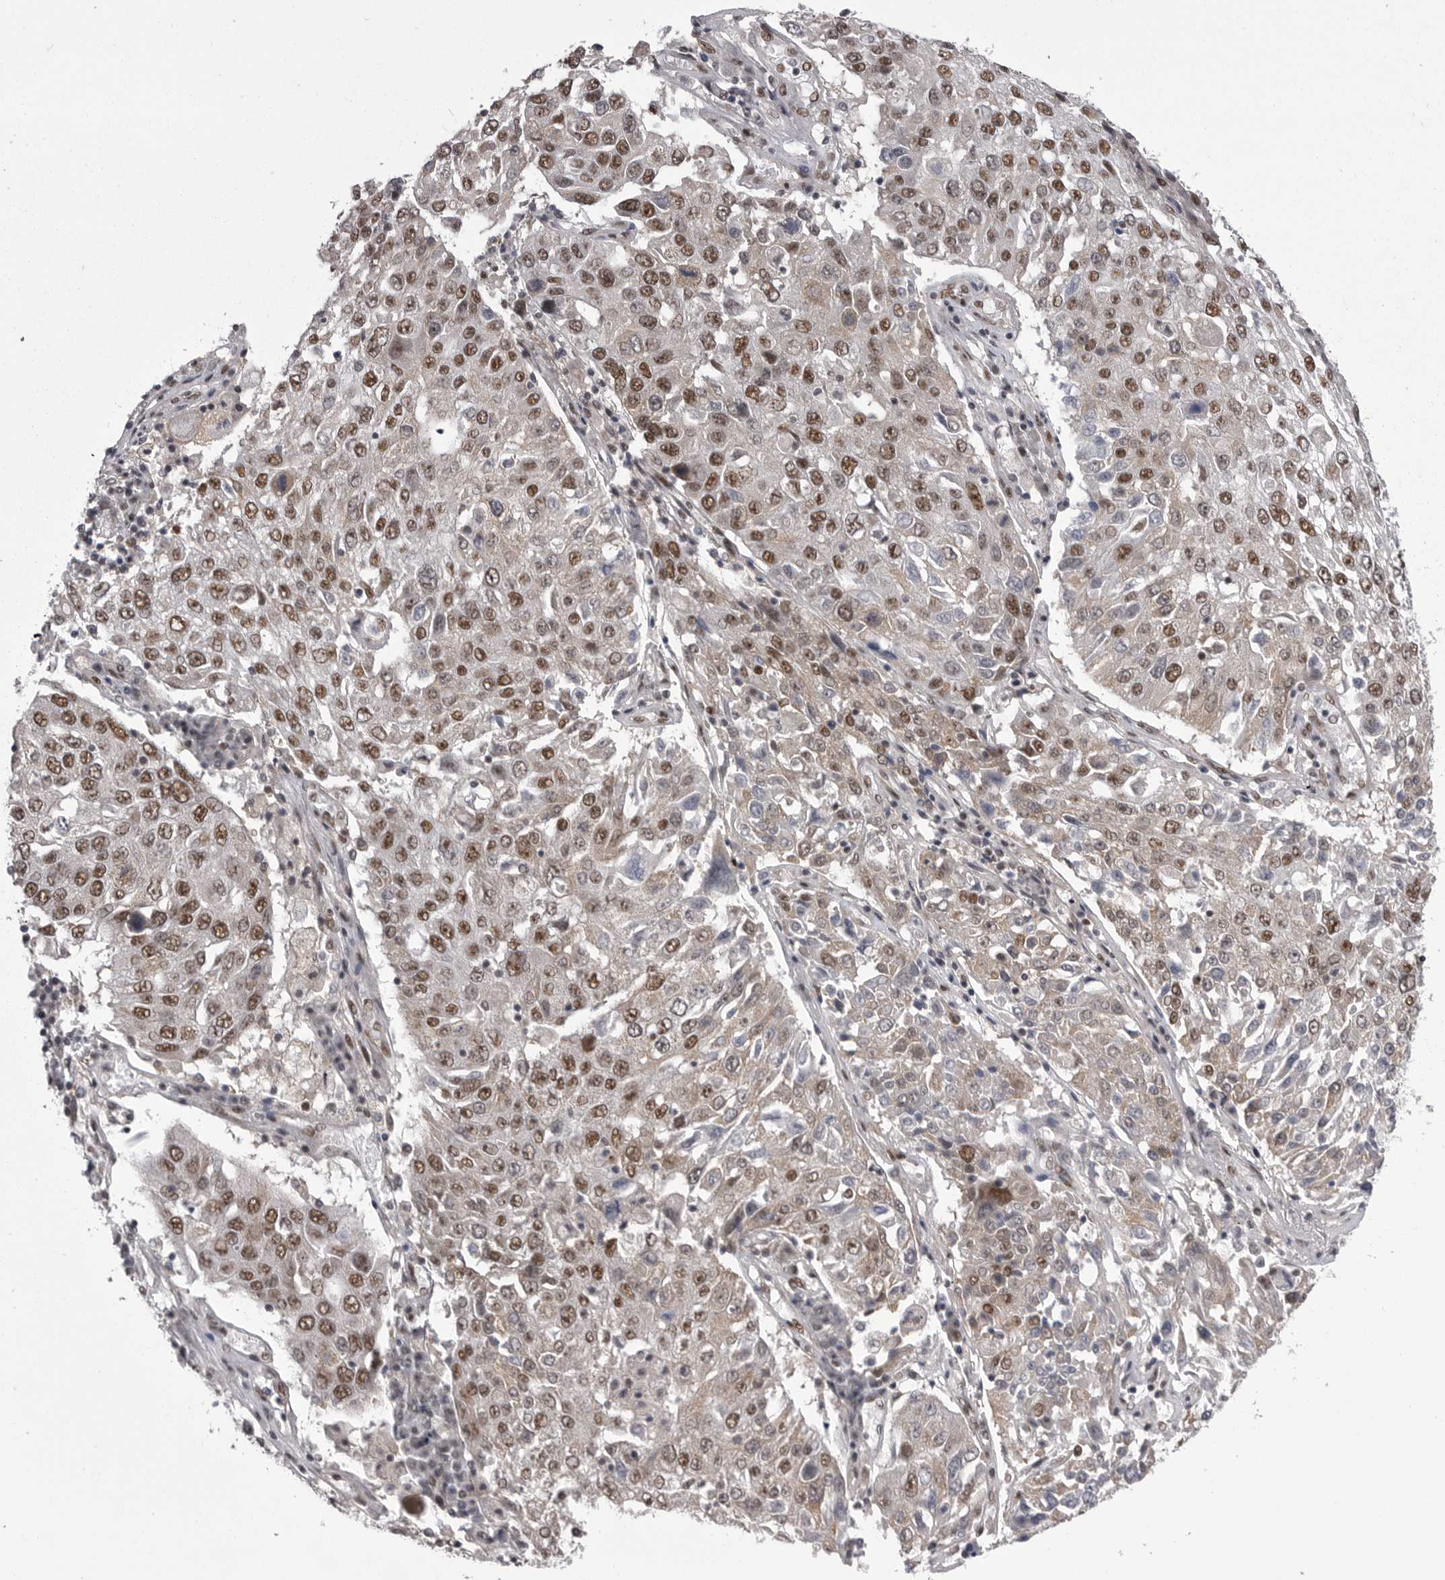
{"staining": {"intensity": "strong", "quantity": ">75%", "location": "nuclear"}, "tissue": "lung cancer", "cell_type": "Tumor cells", "image_type": "cancer", "snomed": [{"axis": "morphology", "description": "Squamous cell carcinoma, NOS"}, {"axis": "topography", "description": "Lung"}], "caption": "Immunohistochemical staining of lung cancer (squamous cell carcinoma) exhibits strong nuclear protein staining in about >75% of tumor cells.", "gene": "MEPCE", "patient": {"sex": "male", "age": 65}}